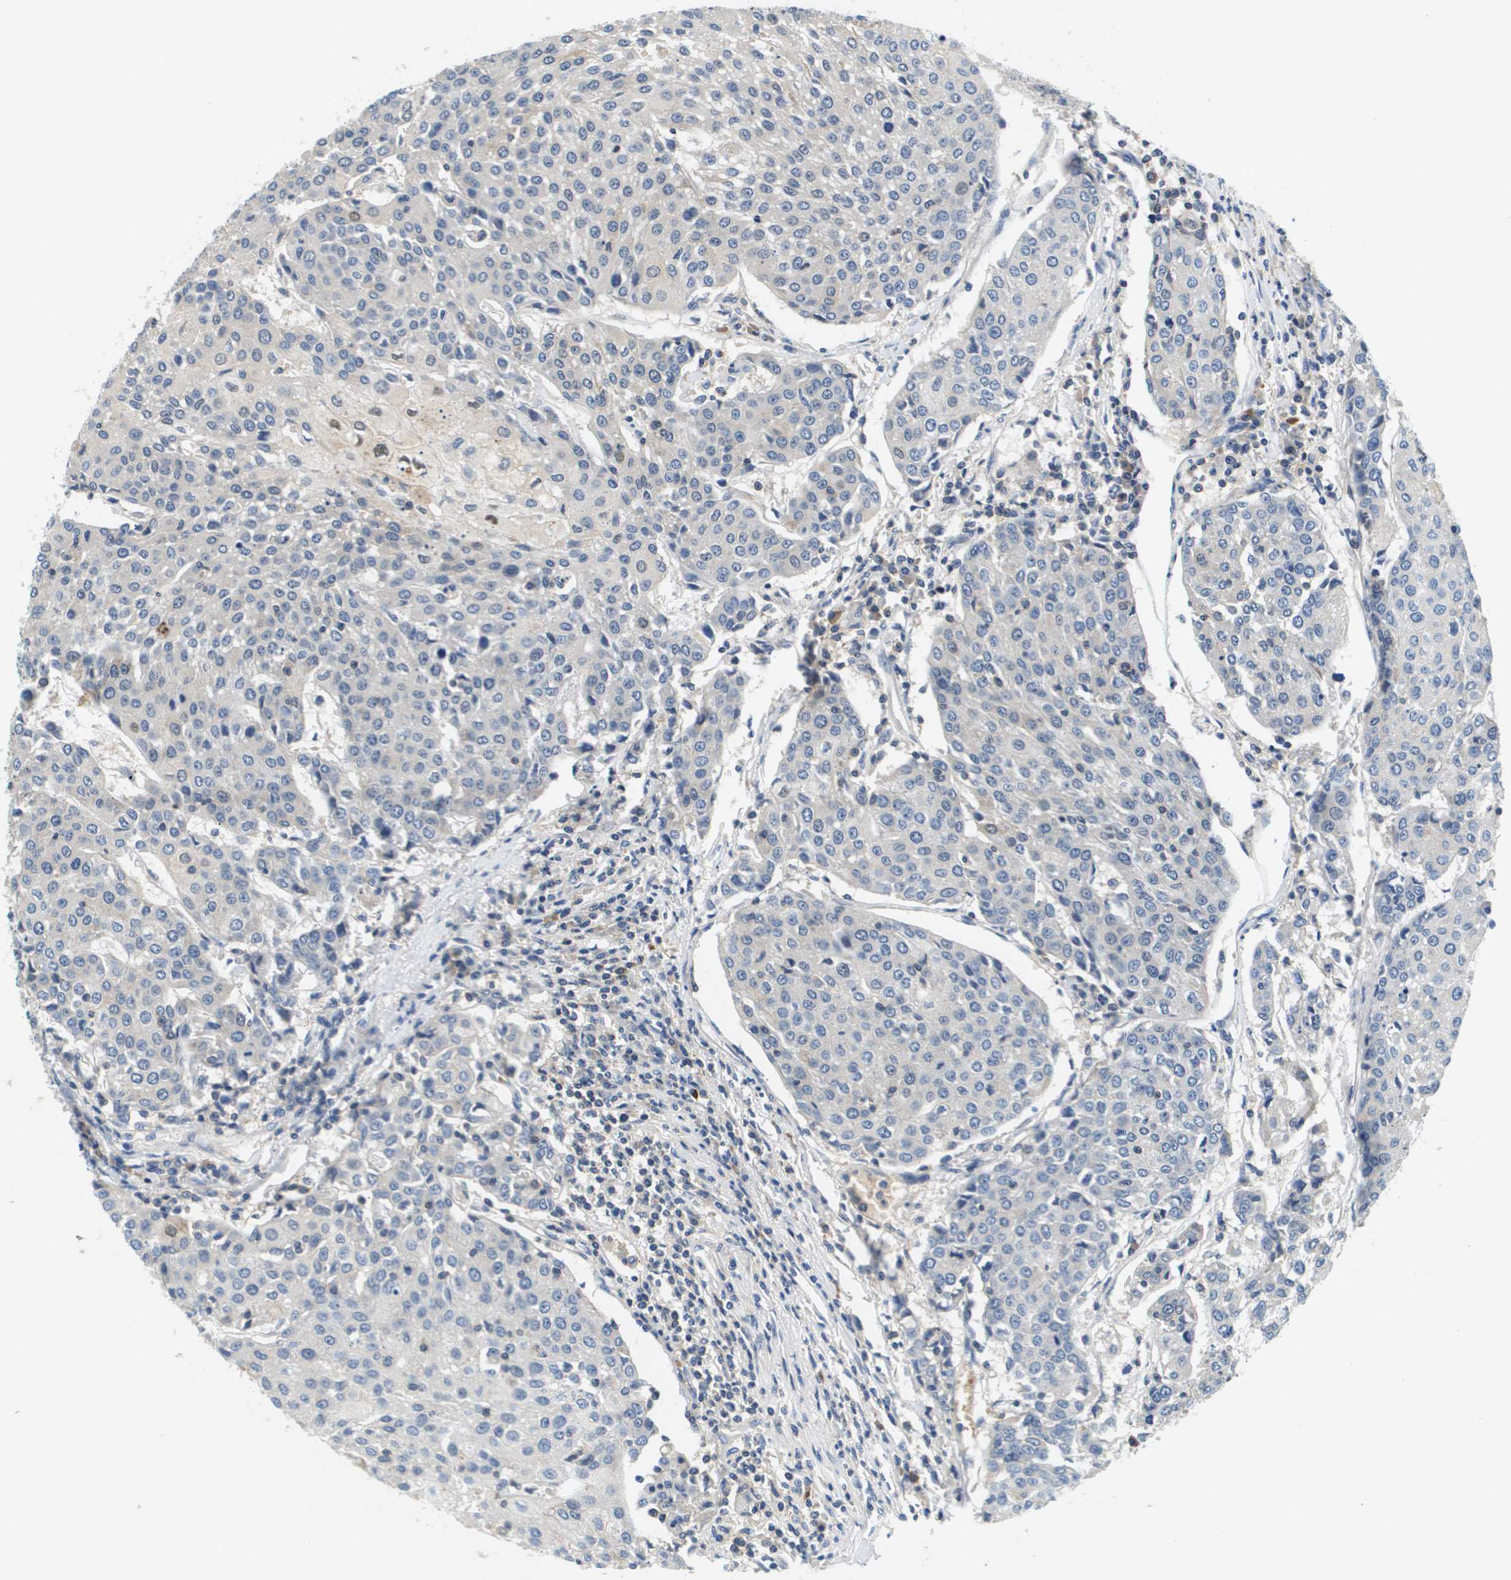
{"staining": {"intensity": "negative", "quantity": "none", "location": "none"}, "tissue": "urothelial cancer", "cell_type": "Tumor cells", "image_type": "cancer", "snomed": [{"axis": "morphology", "description": "Urothelial carcinoma, High grade"}, {"axis": "topography", "description": "Urinary bladder"}], "caption": "An immunohistochemistry histopathology image of urothelial cancer is shown. There is no staining in tumor cells of urothelial cancer.", "gene": "KCNQ5", "patient": {"sex": "female", "age": 85}}